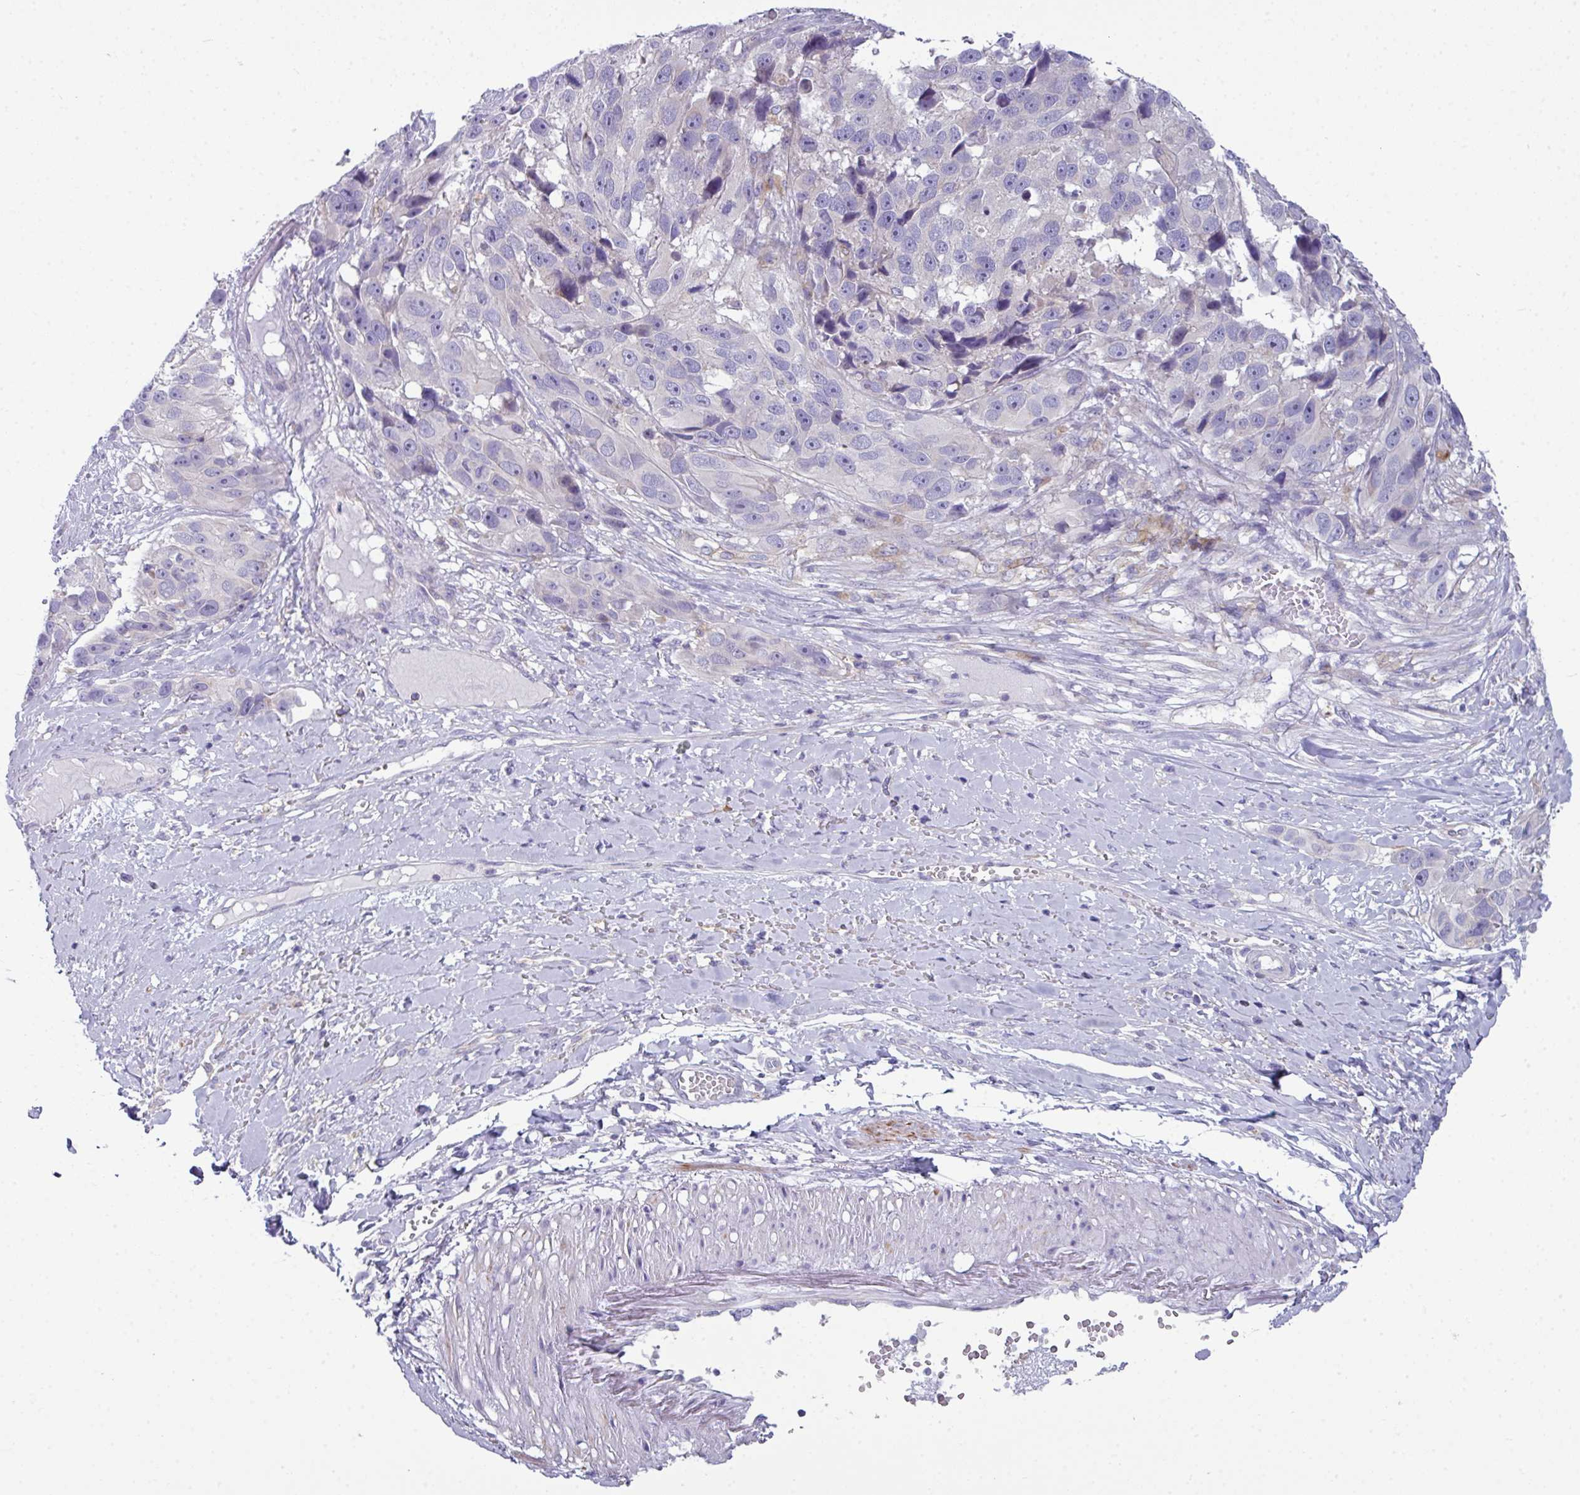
{"staining": {"intensity": "negative", "quantity": "none", "location": "none"}, "tissue": "melanoma", "cell_type": "Tumor cells", "image_type": "cancer", "snomed": [{"axis": "morphology", "description": "Malignant melanoma, NOS"}, {"axis": "topography", "description": "Skin"}], "caption": "This is a micrograph of IHC staining of malignant melanoma, which shows no staining in tumor cells.", "gene": "ABCC5", "patient": {"sex": "male", "age": 84}}